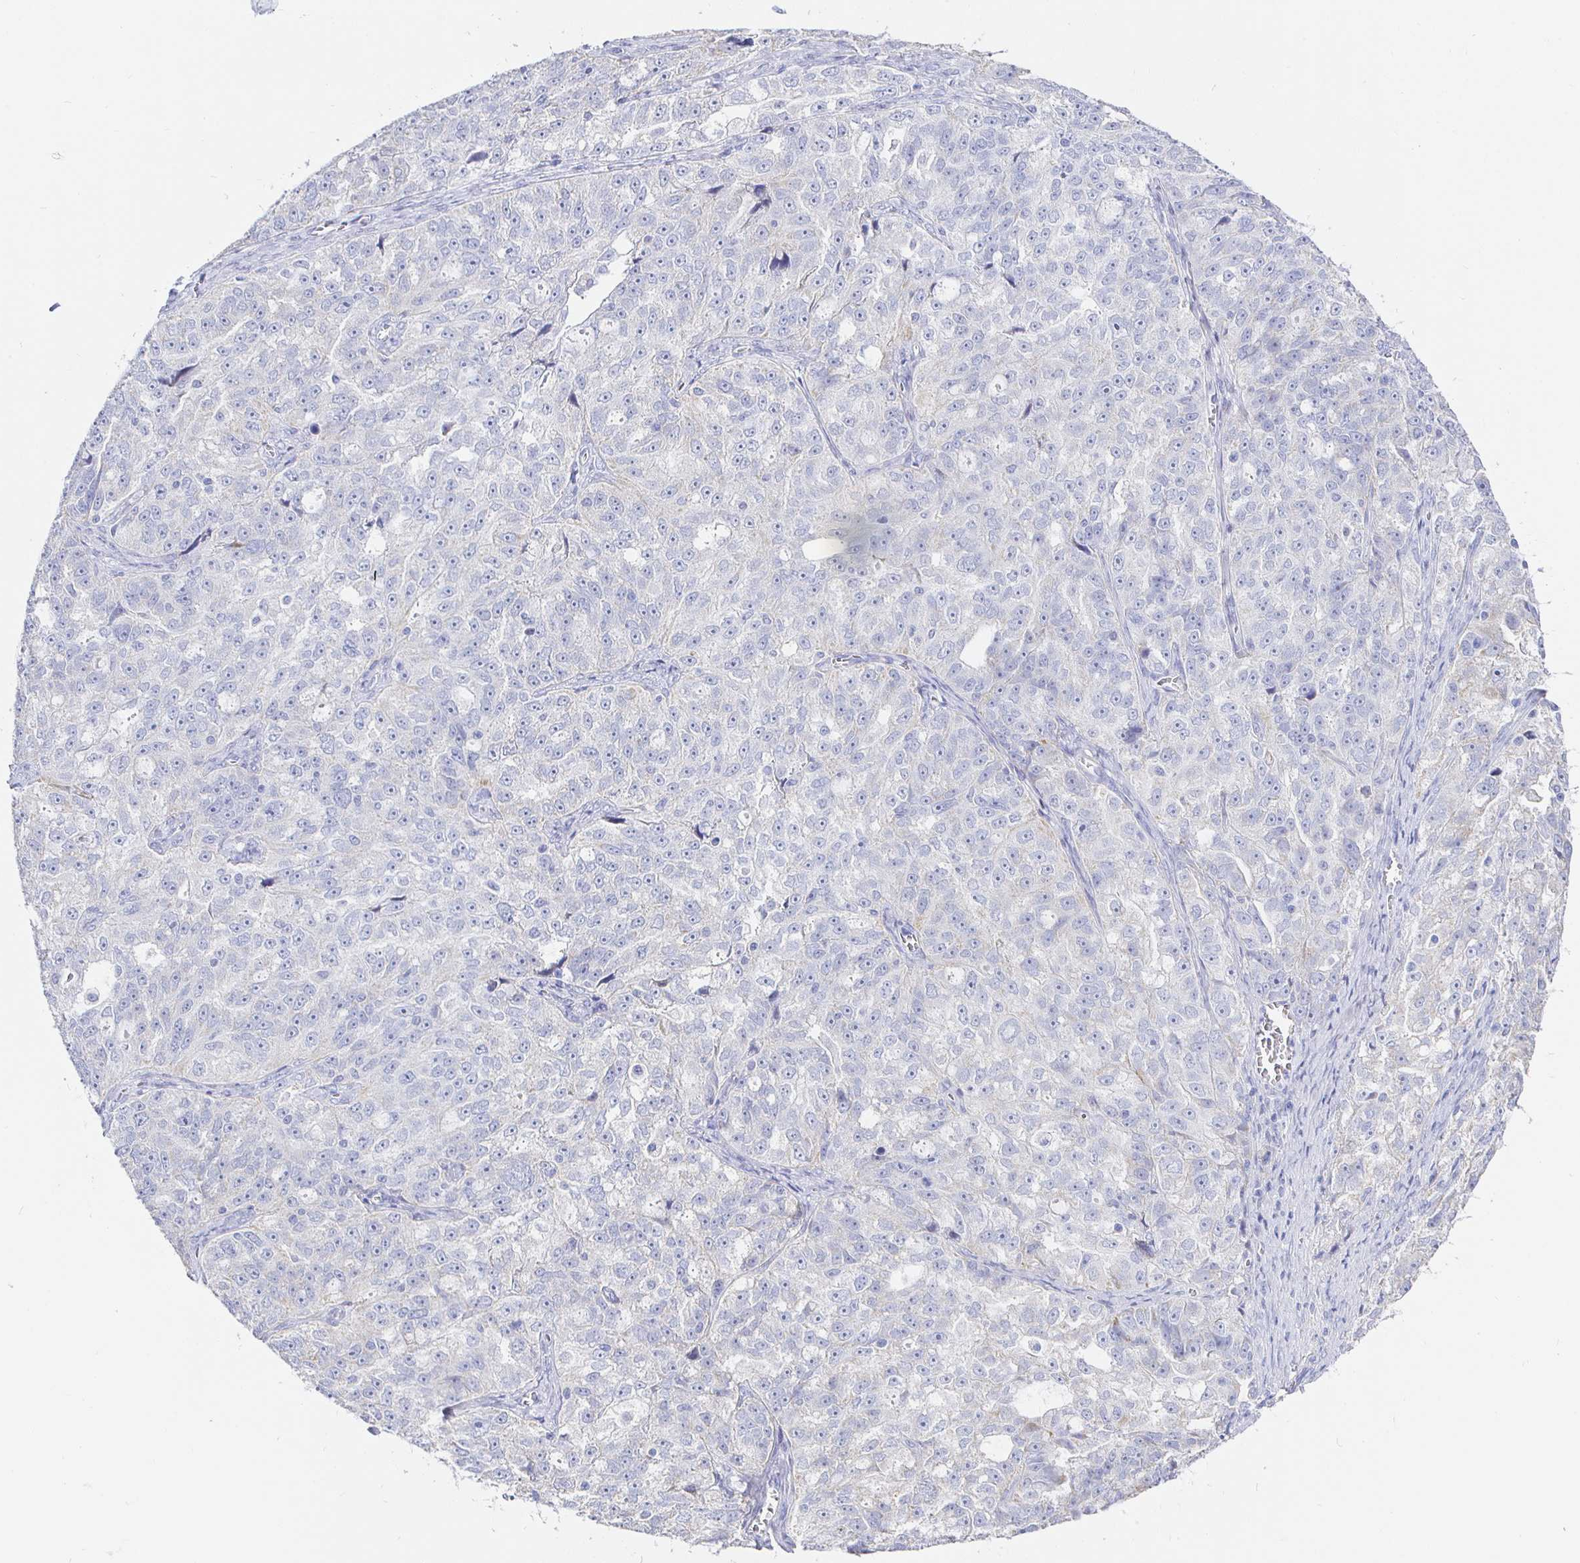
{"staining": {"intensity": "negative", "quantity": "none", "location": "none"}, "tissue": "ovarian cancer", "cell_type": "Tumor cells", "image_type": "cancer", "snomed": [{"axis": "morphology", "description": "Cystadenocarcinoma, serous, NOS"}, {"axis": "topography", "description": "Ovary"}], "caption": "An image of human ovarian cancer is negative for staining in tumor cells. The staining is performed using DAB (3,3'-diaminobenzidine) brown chromogen with nuclei counter-stained in using hematoxylin.", "gene": "CR2", "patient": {"sex": "female", "age": 51}}